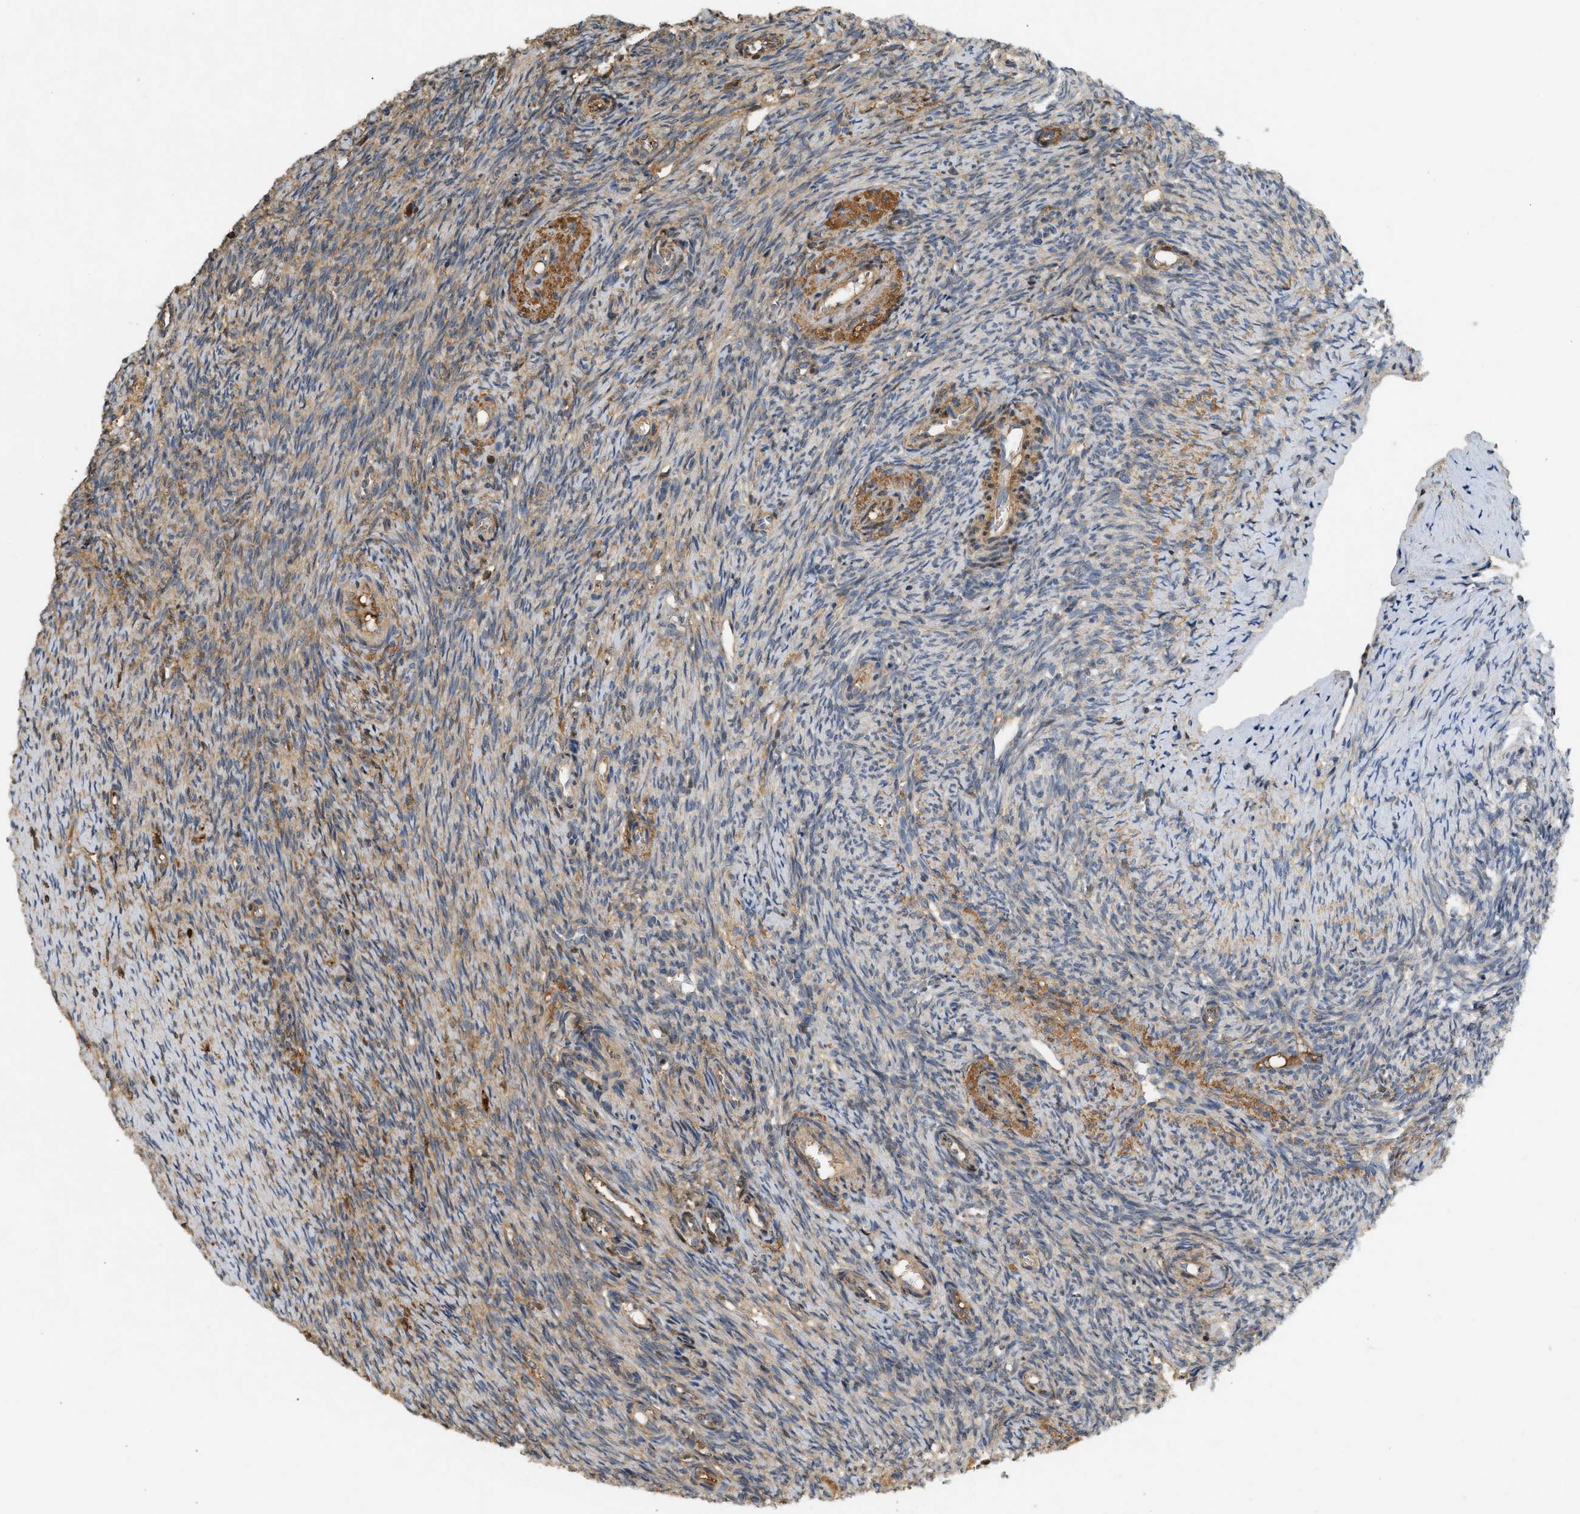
{"staining": {"intensity": "weak", "quantity": "25%-75%", "location": "cytoplasmic/membranous"}, "tissue": "ovary", "cell_type": "Ovarian stroma cells", "image_type": "normal", "snomed": [{"axis": "morphology", "description": "Normal tissue, NOS"}, {"axis": "topography", "description": "Ovary"}], "caption": "Protein staining shows weak cytoplasmic/membranous positivity in approximately 25%-75% of ovarian stroma cells in normal ovary.", "gene": "F8", "patient": {"sex": "female", "age": 41}}